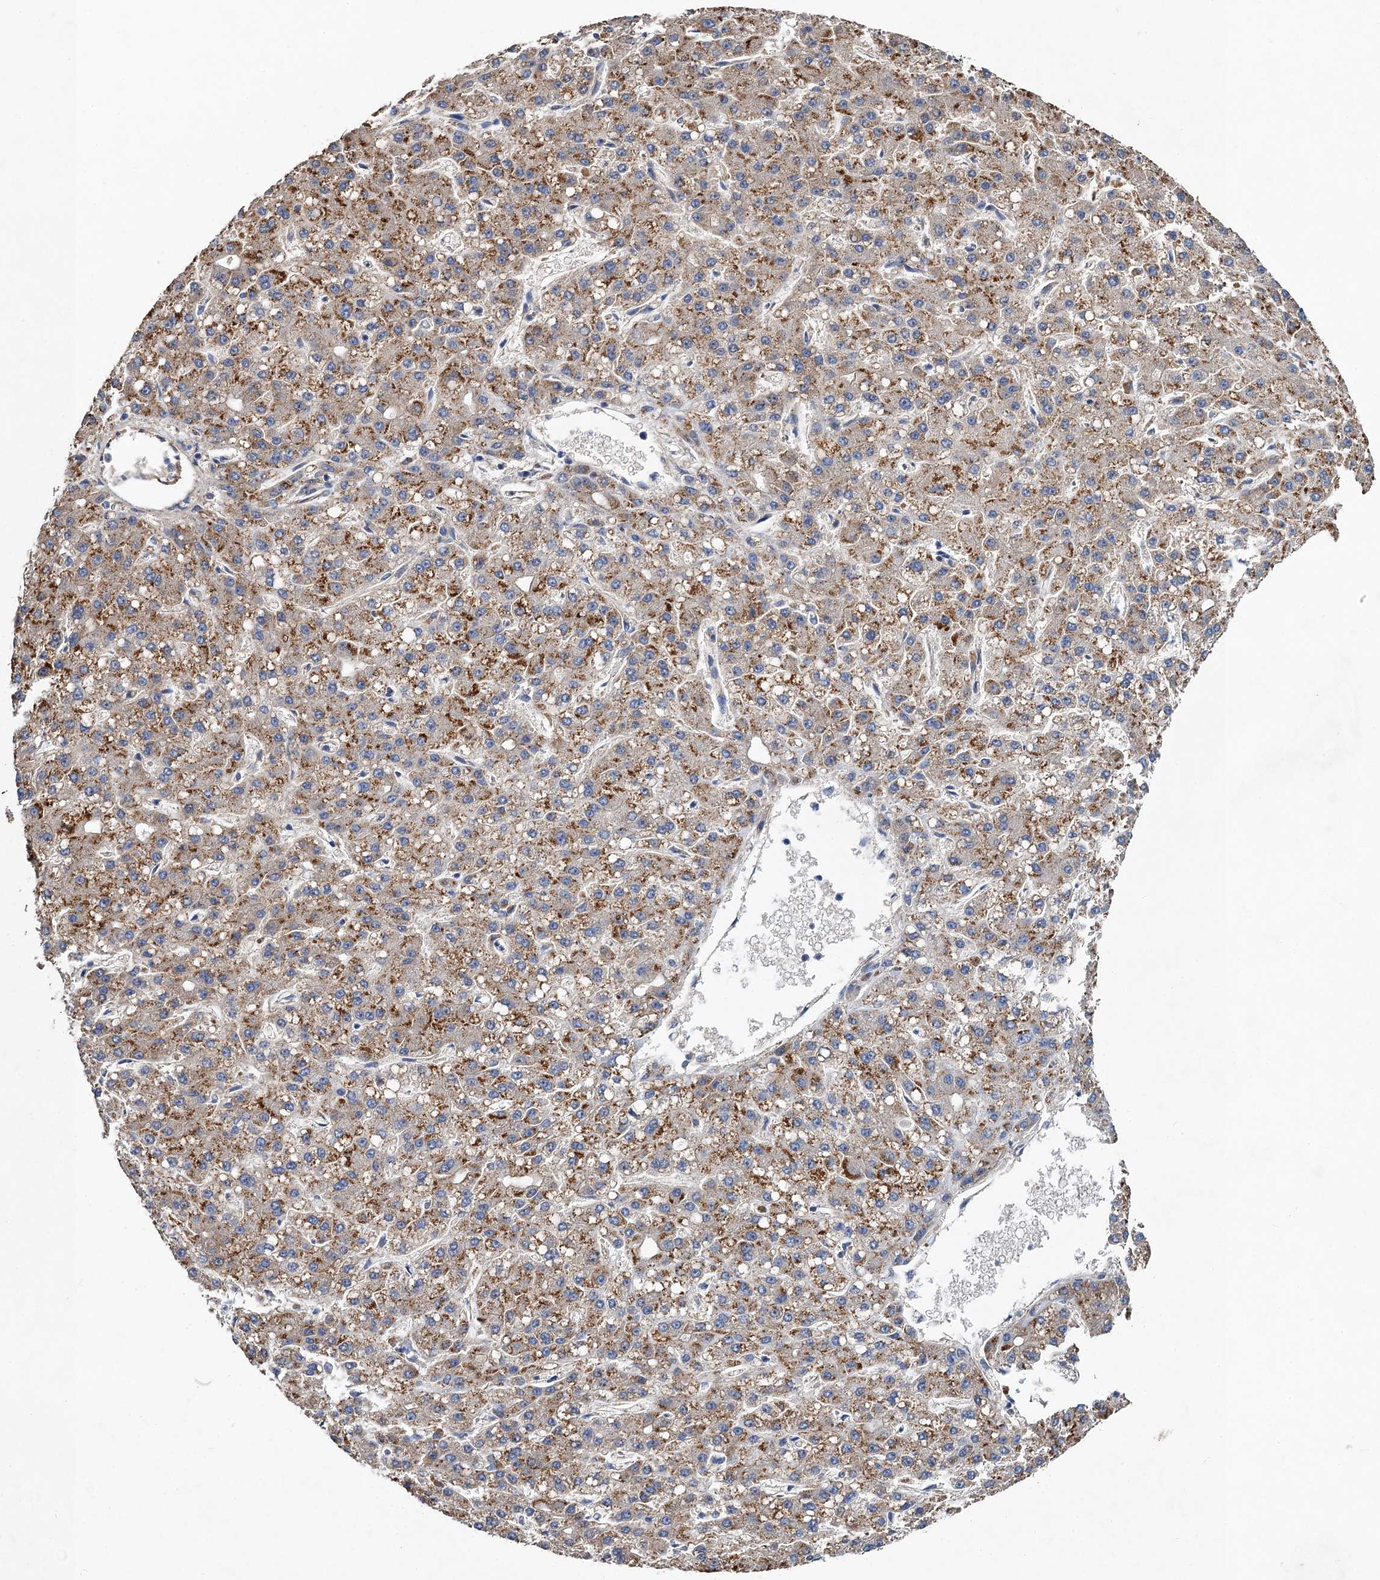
{"staining": {"intensity": "moderate", "quantity": ">75%", "location": "cytoplasmic/membranous"}, "tissue": "liver cancer", "cell_type": "Tumor cells", "image_type": "cancer", "snomed": [{"axis": "morphology", "description": "Carcinoma, Hepatocellular, NOS"}, {"axis": "topography", "description": "Liver"}], "caption": "Tumor cells reveal medium levels of moderate cytoplasmic/membranous positivity in approximately >75% of cells in human liver hepatocellular carcinoma. The protein of interest is shown in brown color, while the nuclei are stained blue.", "gene": "PJA2", "patient": {"sex": "male", "age": 67}}